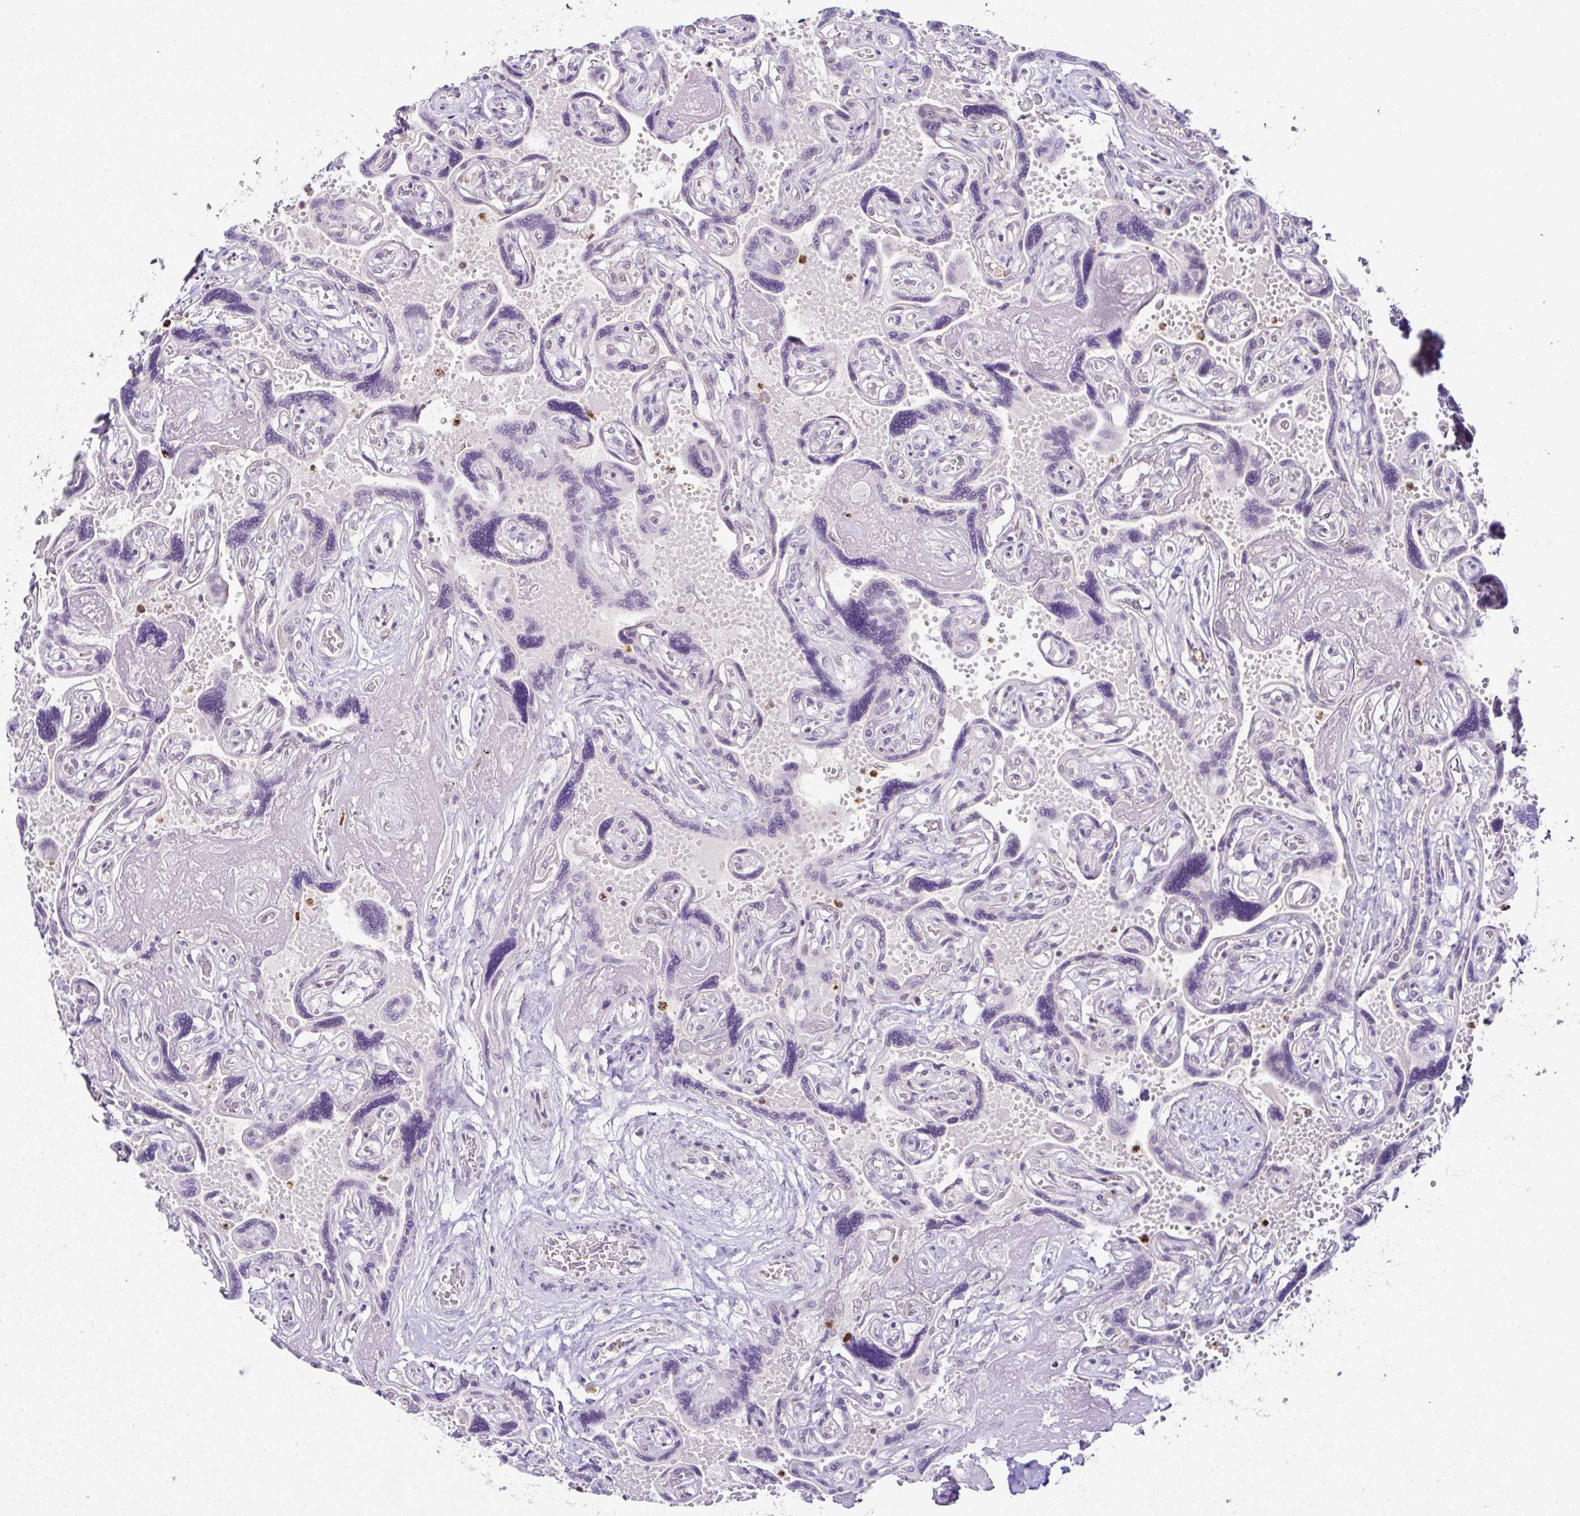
{"staining": {"intensity": "moderate", "quantity": "<25%", "location": "nuclear"}, "tissue": "placenta", "cell_type": "Trophoblastic cells", "image_type": "normal", "snomed": [{"axis": "morphology", "description": "Normal tissue, NOS"}, {"axis": "topography", "description": "Placenta"}], "caption": "Protein analysis of unremarkable placenta displays moderate nuclear expression in about <25% of trophoblastic cells. (brown staining indicates protein expression, while blue staining denotes nuclei).", "gene": "PTPN2", "patient": {"sex": "female", "age": 32}}